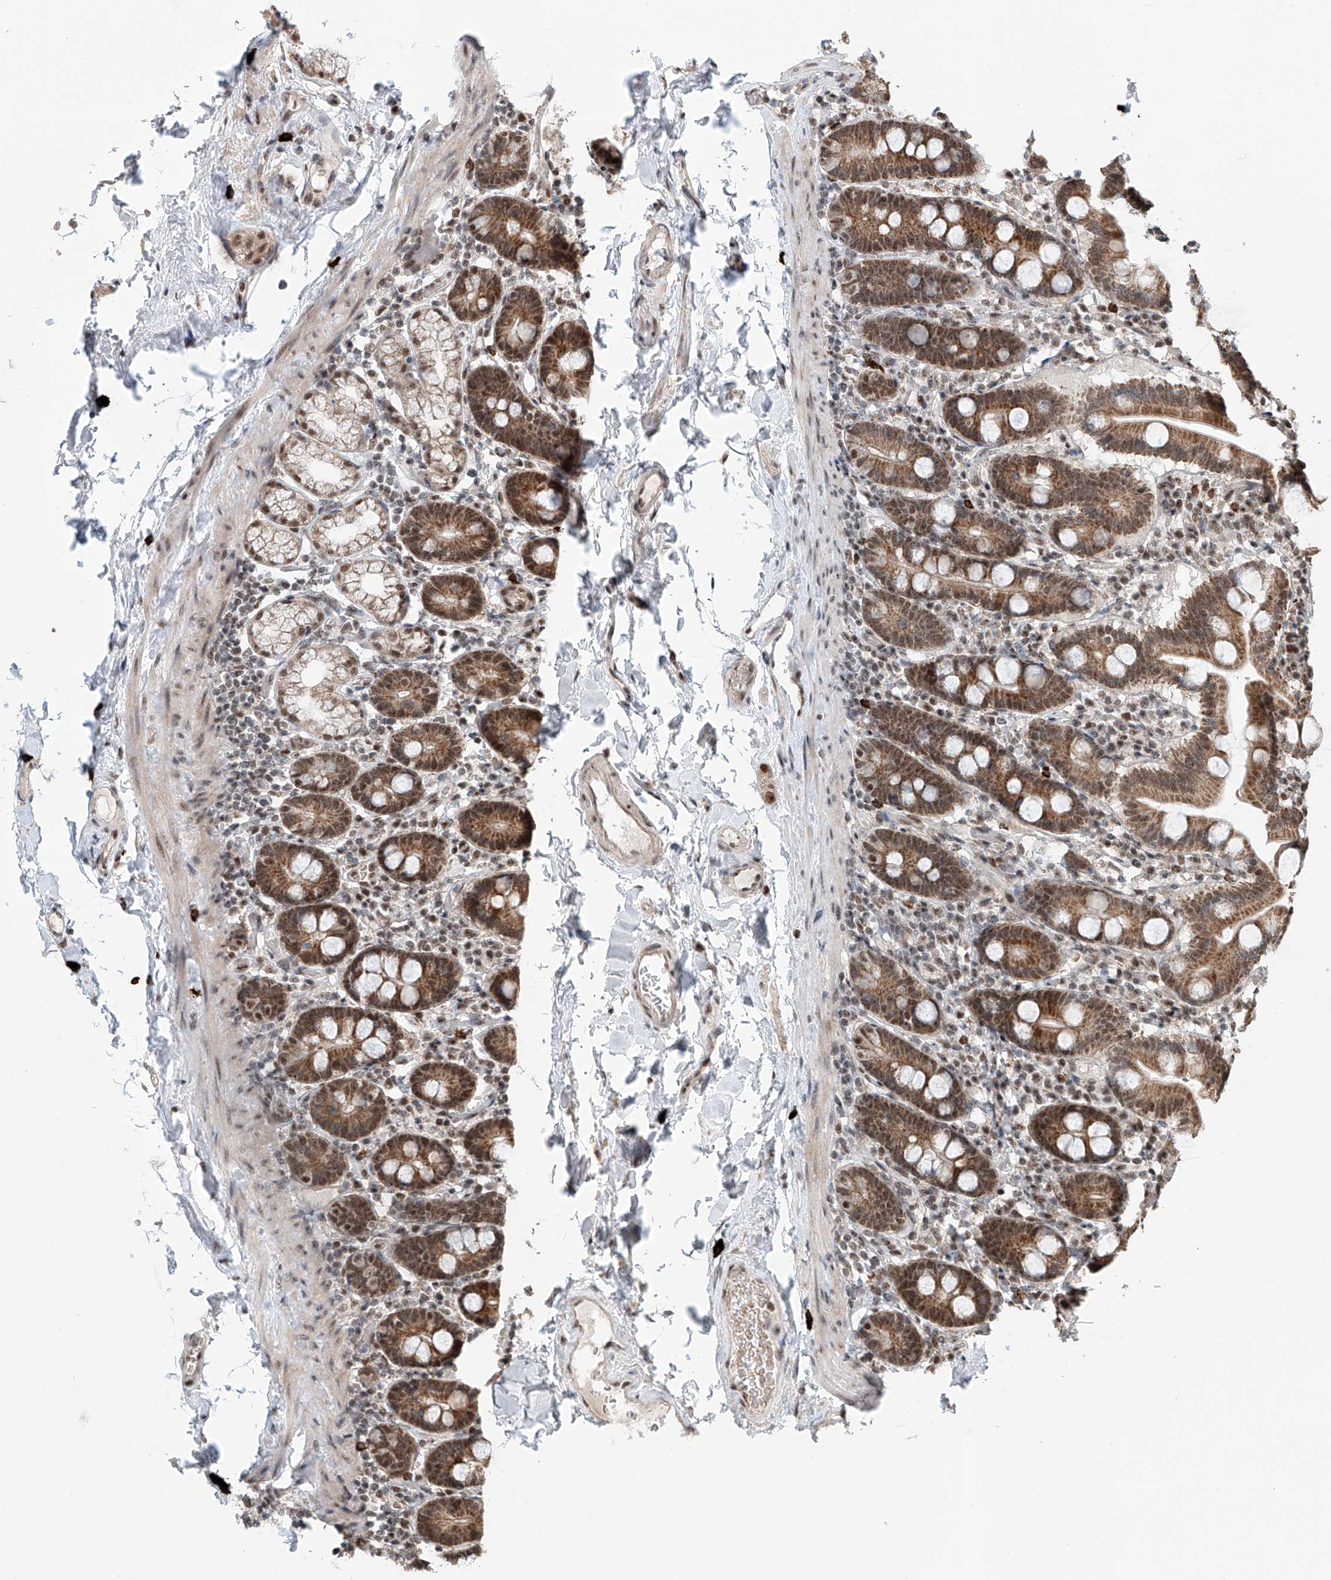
{"staining": {"intensity": "moderate", "quantity": ">75%", "location": "cytoplasmic/membranous,nuclear"}, "tissue": "duodenum", "cell_type": "Glandular cells", "image_type": "normal", "snomed": [{"axis": "morphology", "description": "Normal tissue, NOS"}, {"axis": "topography", "description": "Duodenum"}], "caption": "Immunohistochemical staining of unremarkable duodenum exhibits medium levels of moderate cytoplasmic/membranous,nuclear positivity in about >75% of glandular cells.", "gene": "SDE2", "patient": {"sex": "male", "age": 55}}